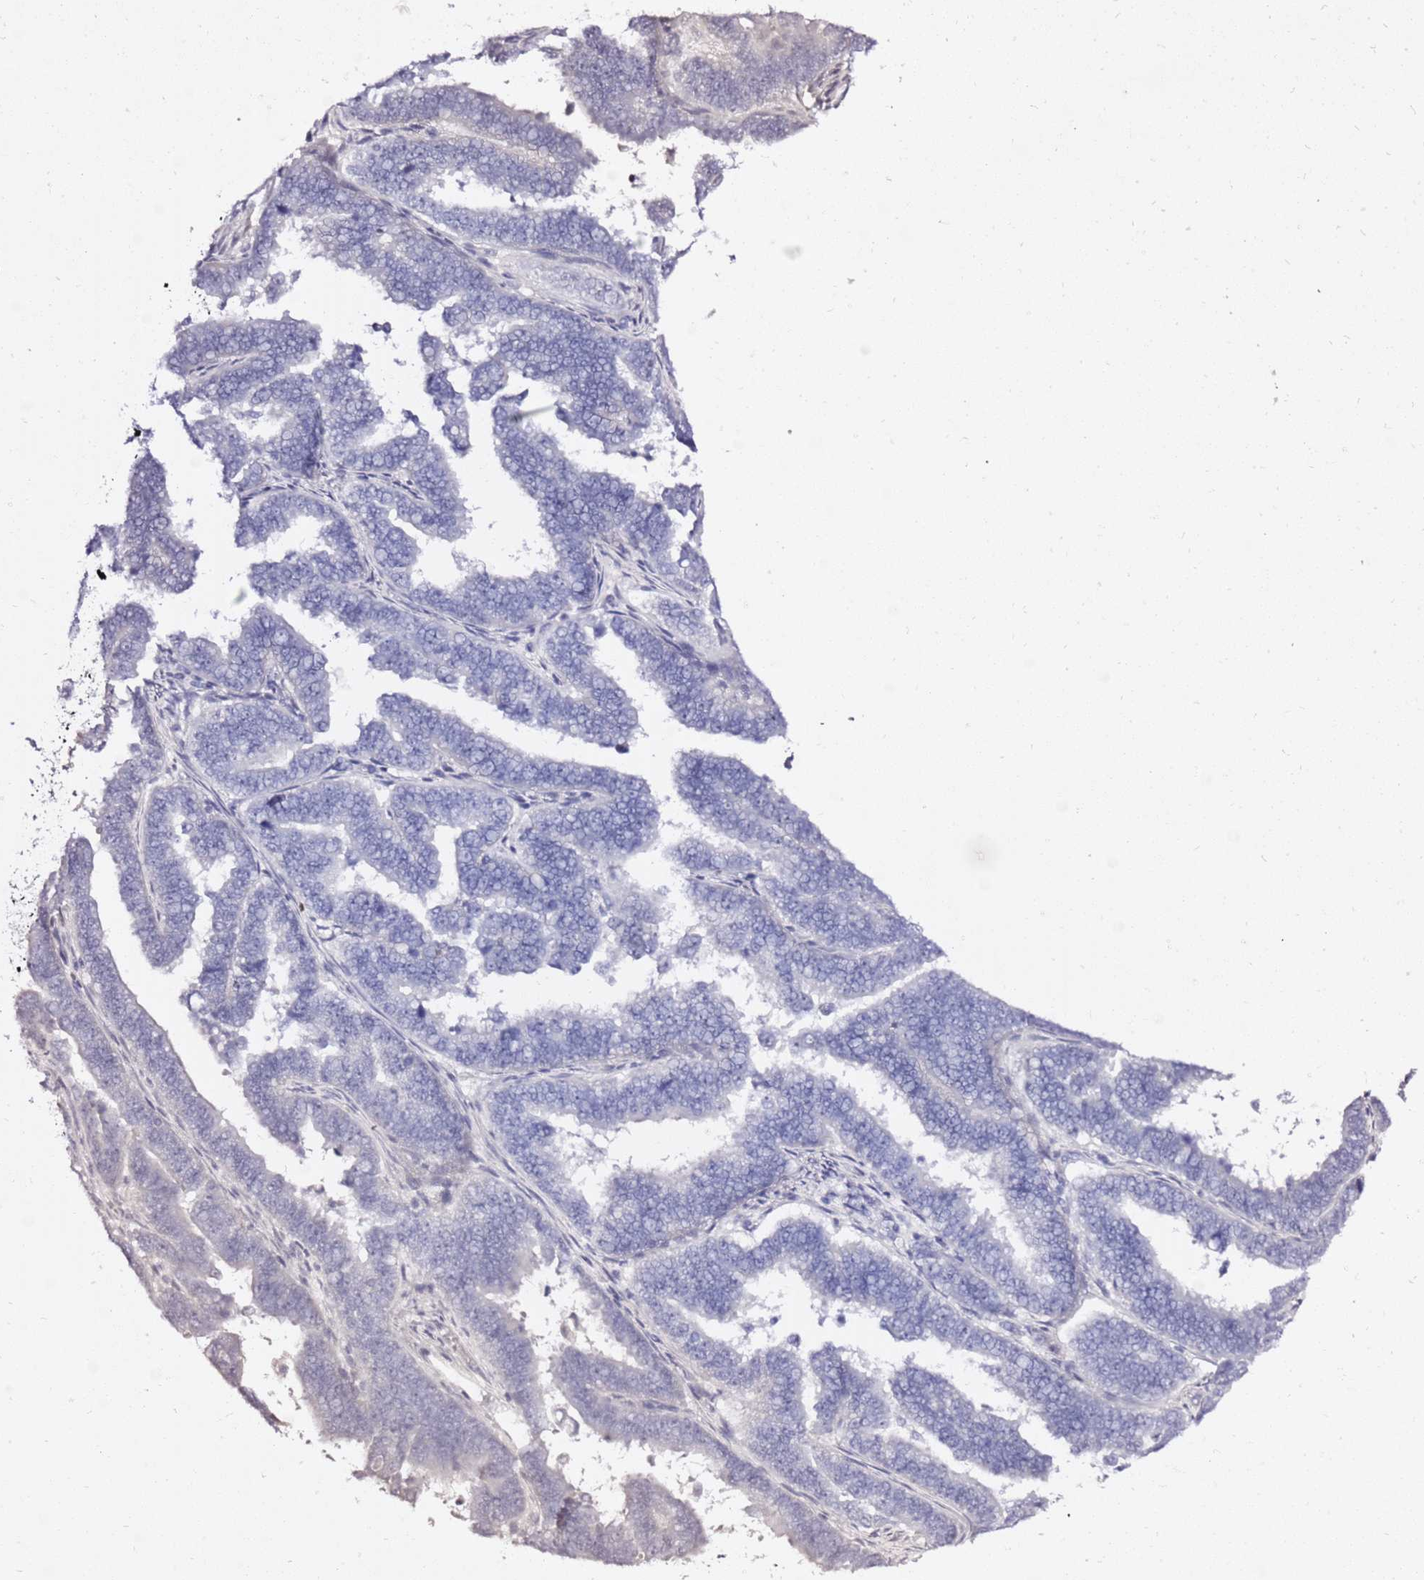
{"staining": {"intensity": "negative", "quantity": "none", "location": "none"}, "tissue": "endometrial cancer", "cell_type": "Tumor cells", "image_type": "cancer", "snomed": [{"axis": "morphology", "description": "Adenocarcinoma, NOS"}, {"axis": "topography", "description": "Endometrium"}], "caption": "Immunohistochemistry image of human endometrial cancer stained for a protein (brown), which displays no positivity in tumor cells. (DAB (3,3'-diaminobenzidine) IHC visualized using brightfield microscopy, high magnification).", "gene": "LIPF", "patient": {"sex": "female", "age": 75}}